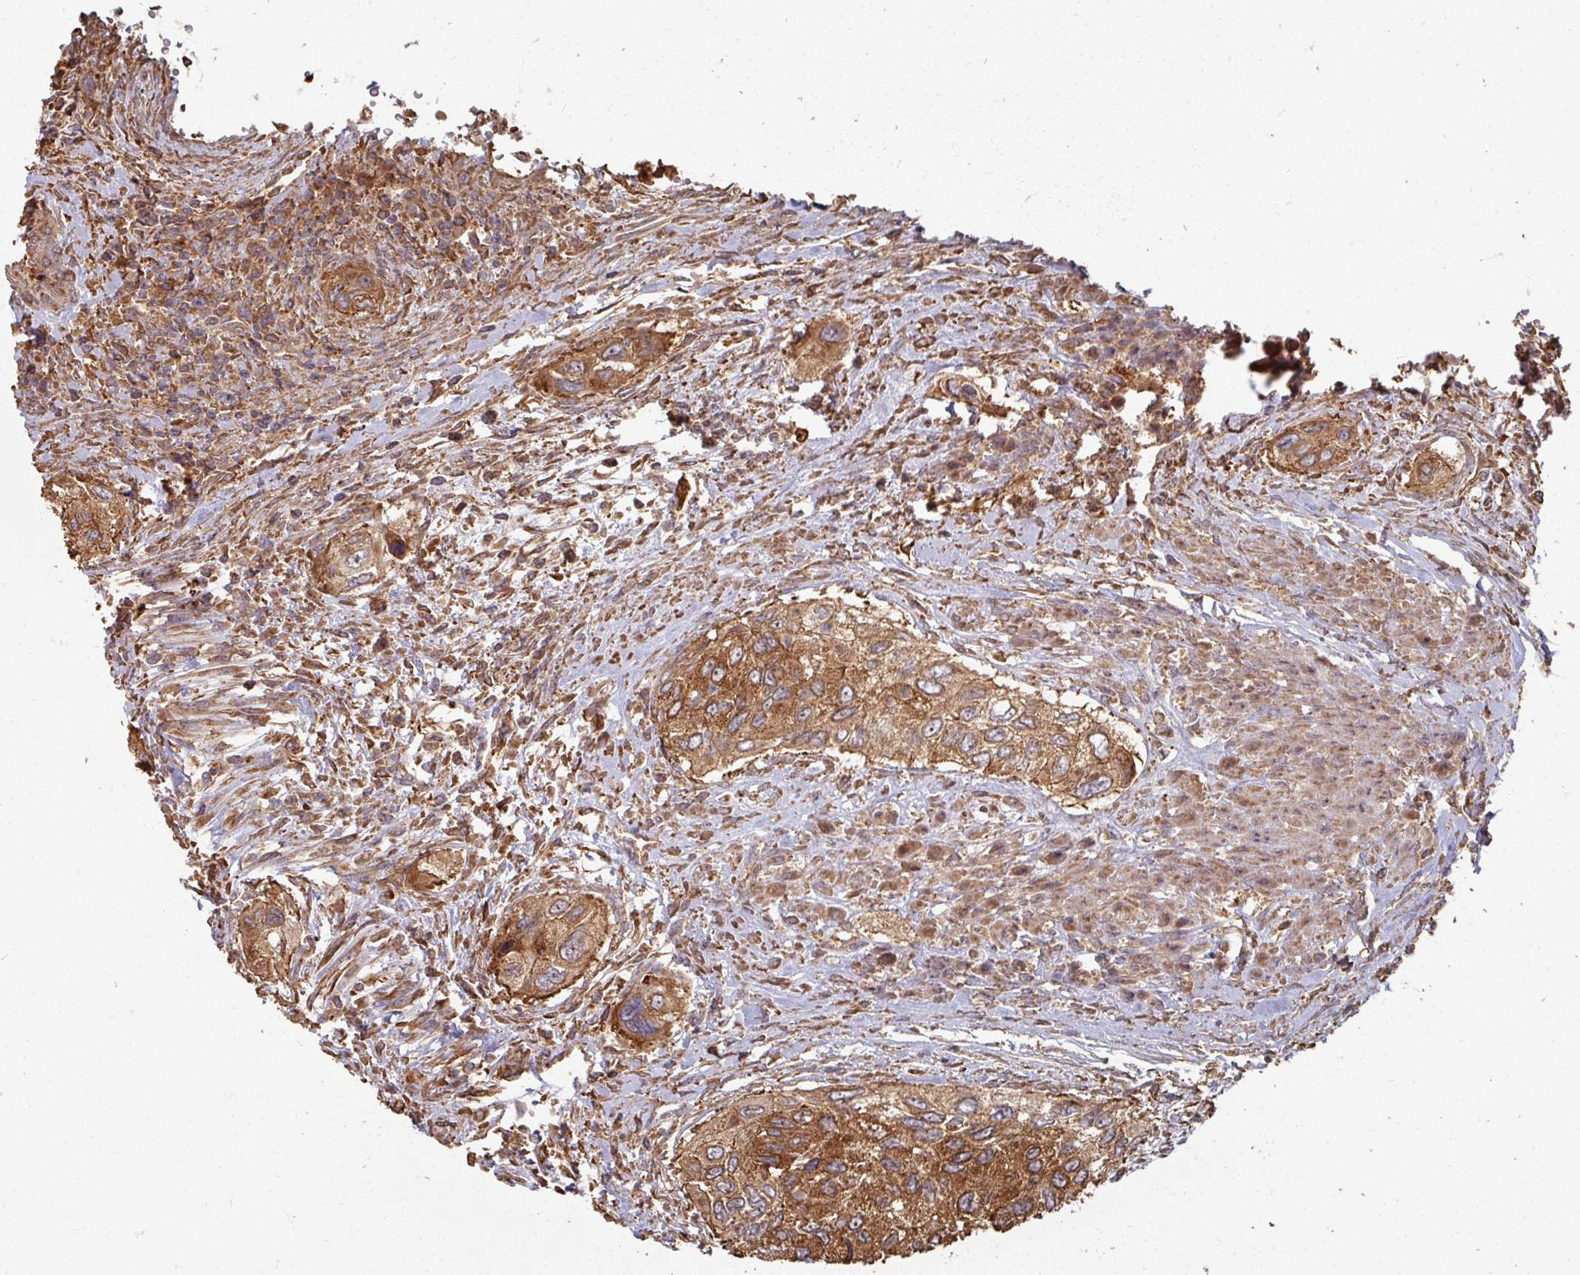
{"staining": {"intensity": "moderate", "quantity": ">75%", "location": "cytoplasmic/membranous"}, "tissue": "urothelial cancer", "cell_type": "Tumor cells", "image_type": "cancer", "snomed": [{"axis": "morphology", "description": "Urothelial carcinoma, High grade"}, {"axis": "topography", "description": "Urinary bladder"}], "caption": "Immunohistochemical staining of human high-grade urothelial carcinoma shows medium levels of moderate cytoplasmic/membranous protein expression in approximately >75% of tumor cells.", "gene": "CCDC68", "patient": {"sex": "female", "age": 60}}